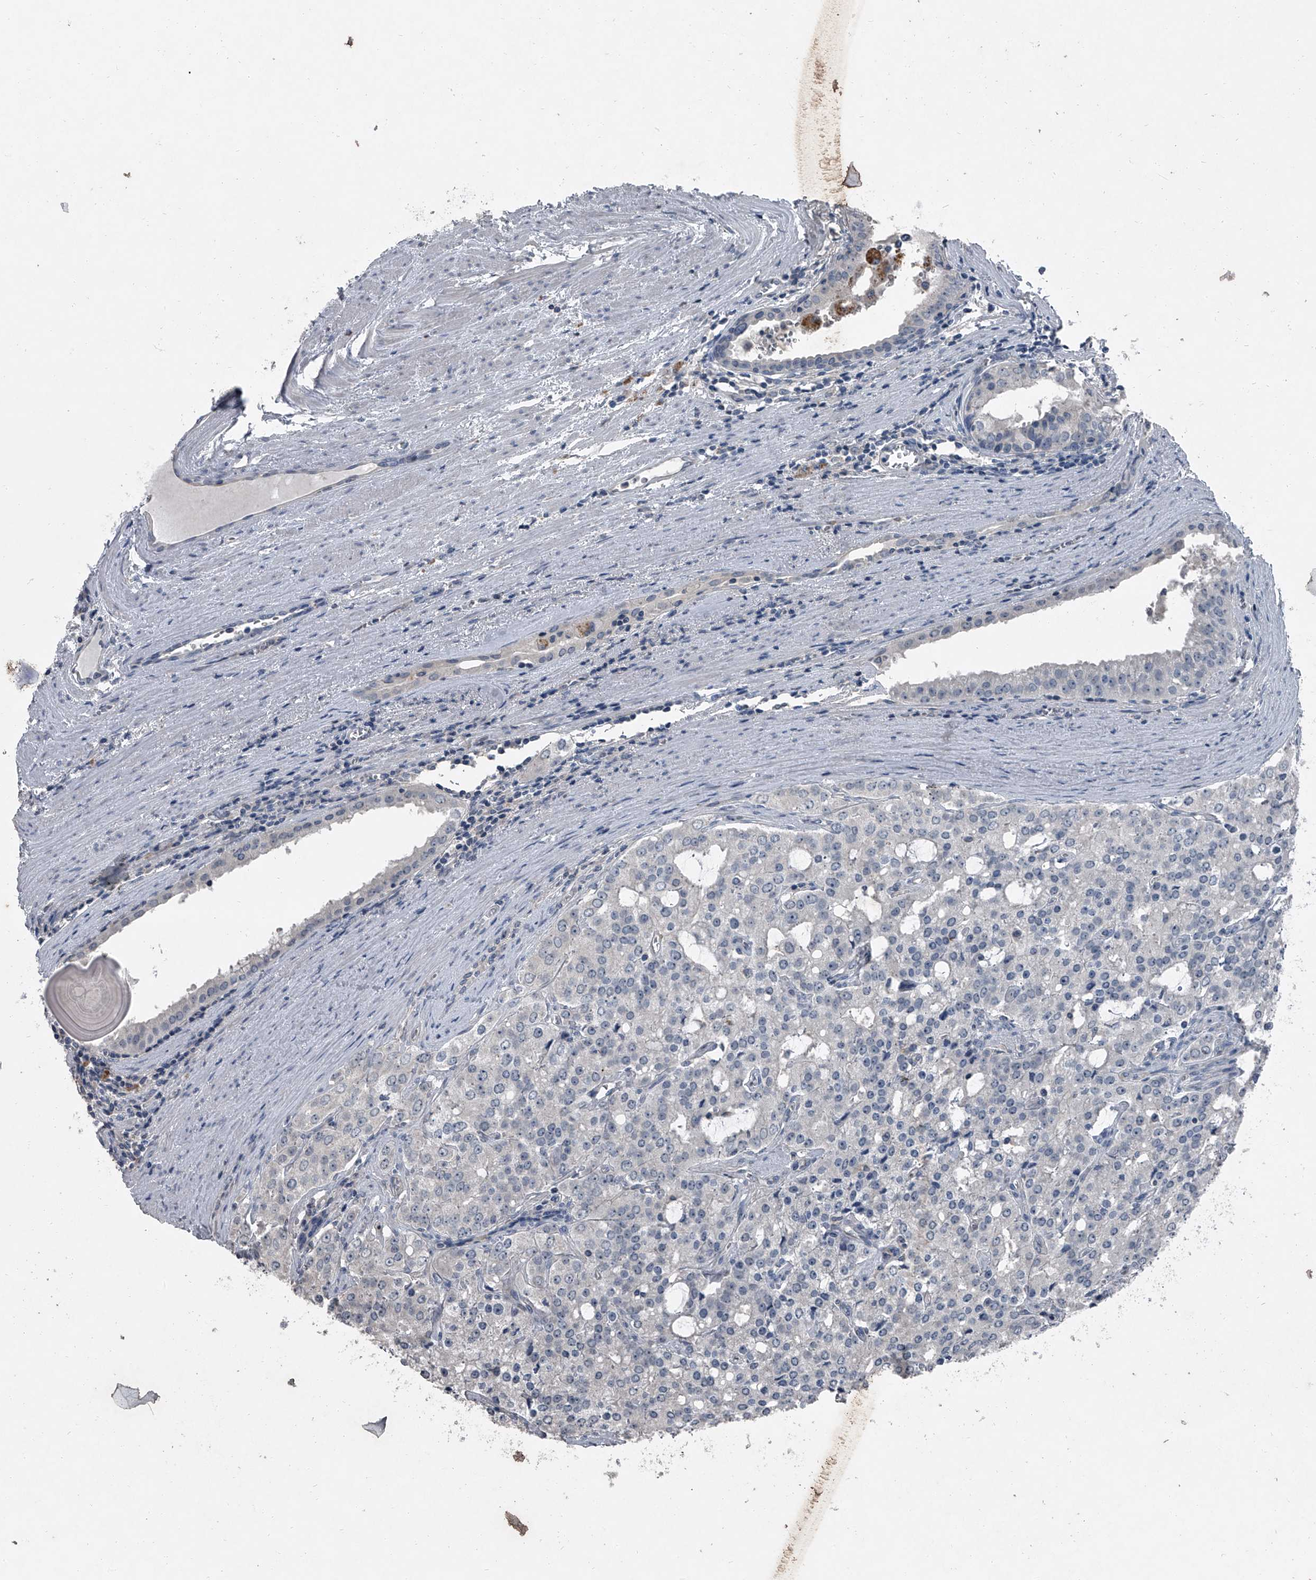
{"staining": {"intensity": "negative", "quantity": "none", "location": "none"}, "tissue": "prostate cancer", "cell_type": "Tumor cells", "image_type": "cancer", "snomed": [{"axis": "morphology", "description": "Adenocarcinoma, High grade"}, {"axis": "topography", "description": "Prostate"}], "caption": "The micrograph exhibits no significant positivity in tumor cells of high-grade adenocarcinoma (prostate).", "gene": "HEPHL1", "patient": {"sex": "male", "age": 68}}